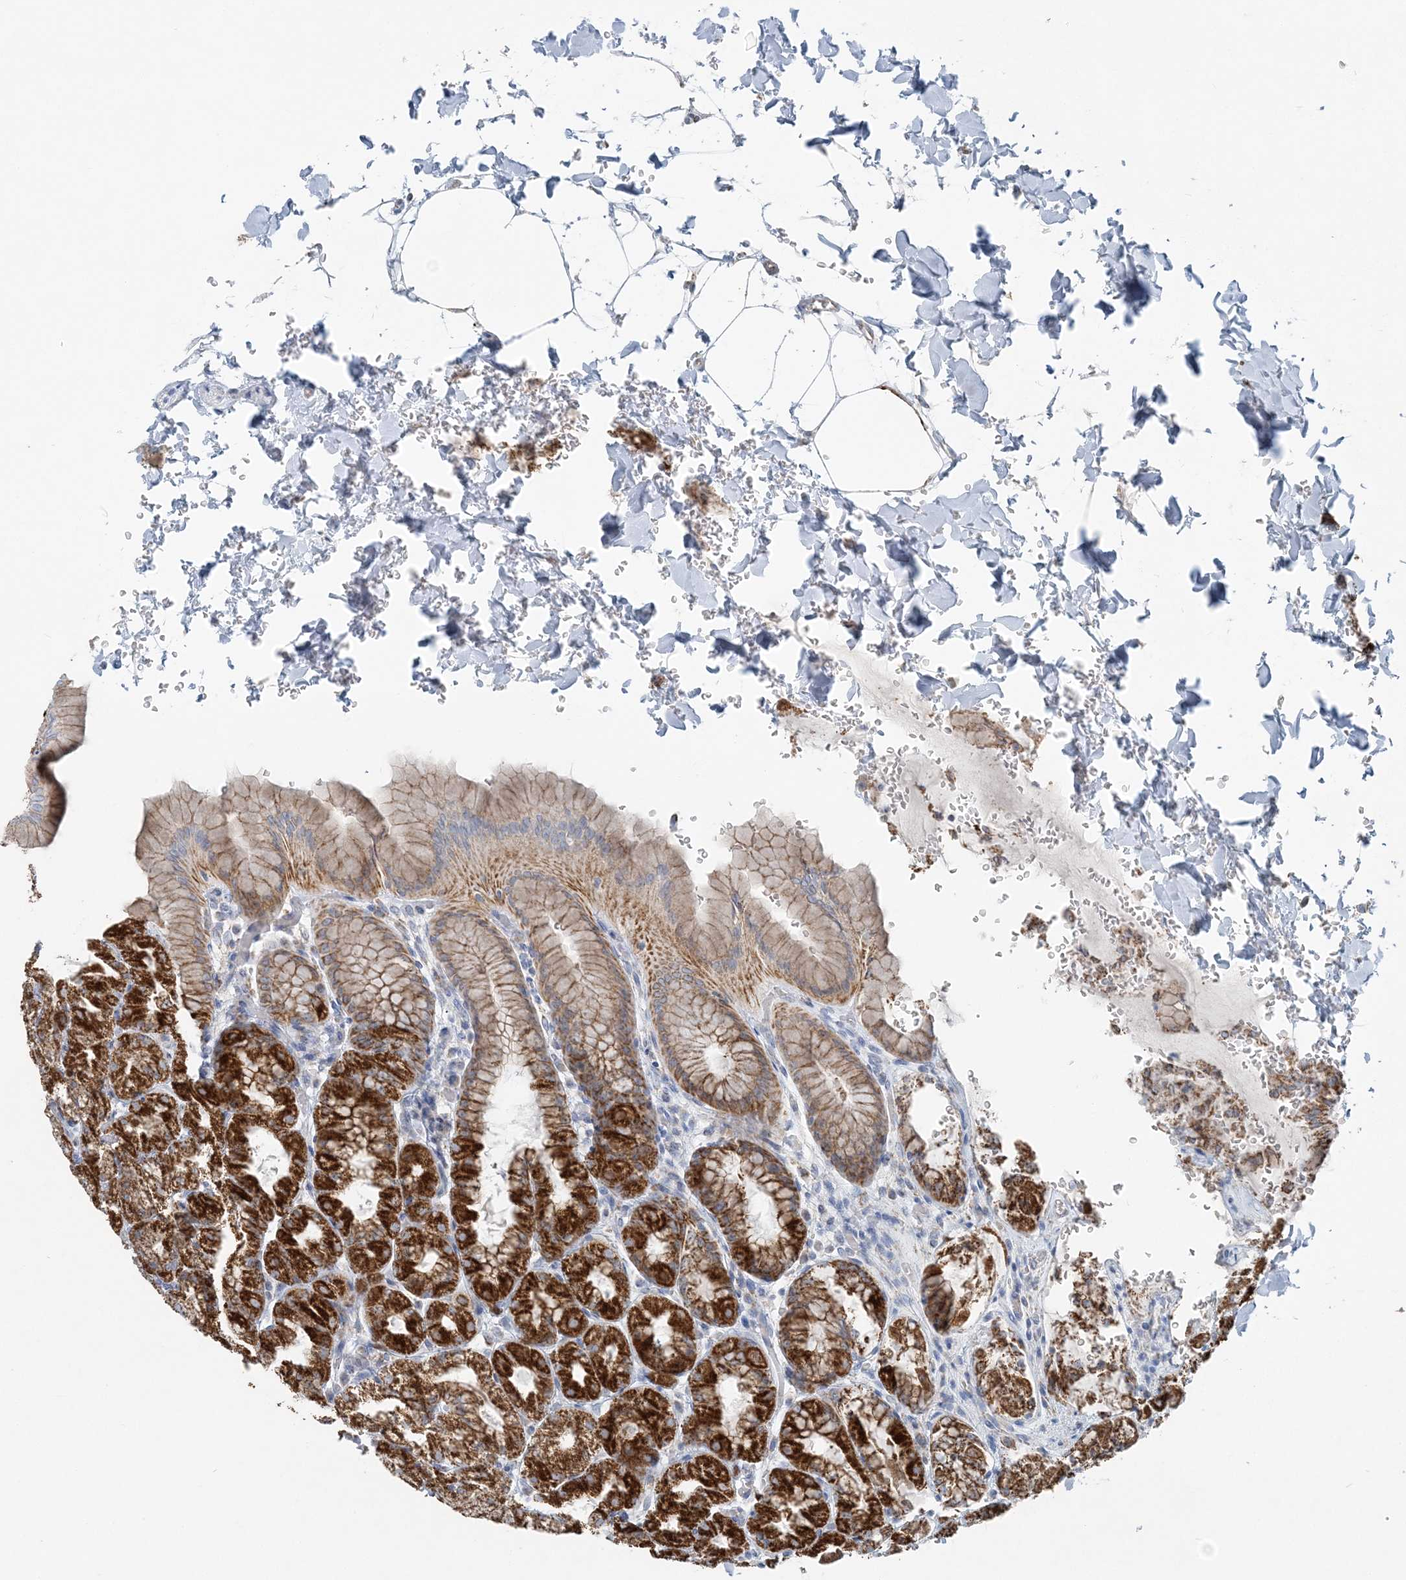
{"staining": {"intensity": "strong", "quantity": ">75%", "location": "cytoplasmic/membranous"}, "tissue": "stomach", "cell_type": "Glandular cells", "image_type": "normal", "snomed": [{"axis": "morphology", "description": "Normal tissue, NOS"}, {"axis": "topography", "description": "Stomach"}], "caption": "A high-resolution image shows immunohistochemistry (IHC) staining of benign stomach, which shows strong cytoplasmic/membranous expression in approximately >75% of glandular cells.", "gene": "PCCB", "patient": {"sex": "male", "age": 42}}